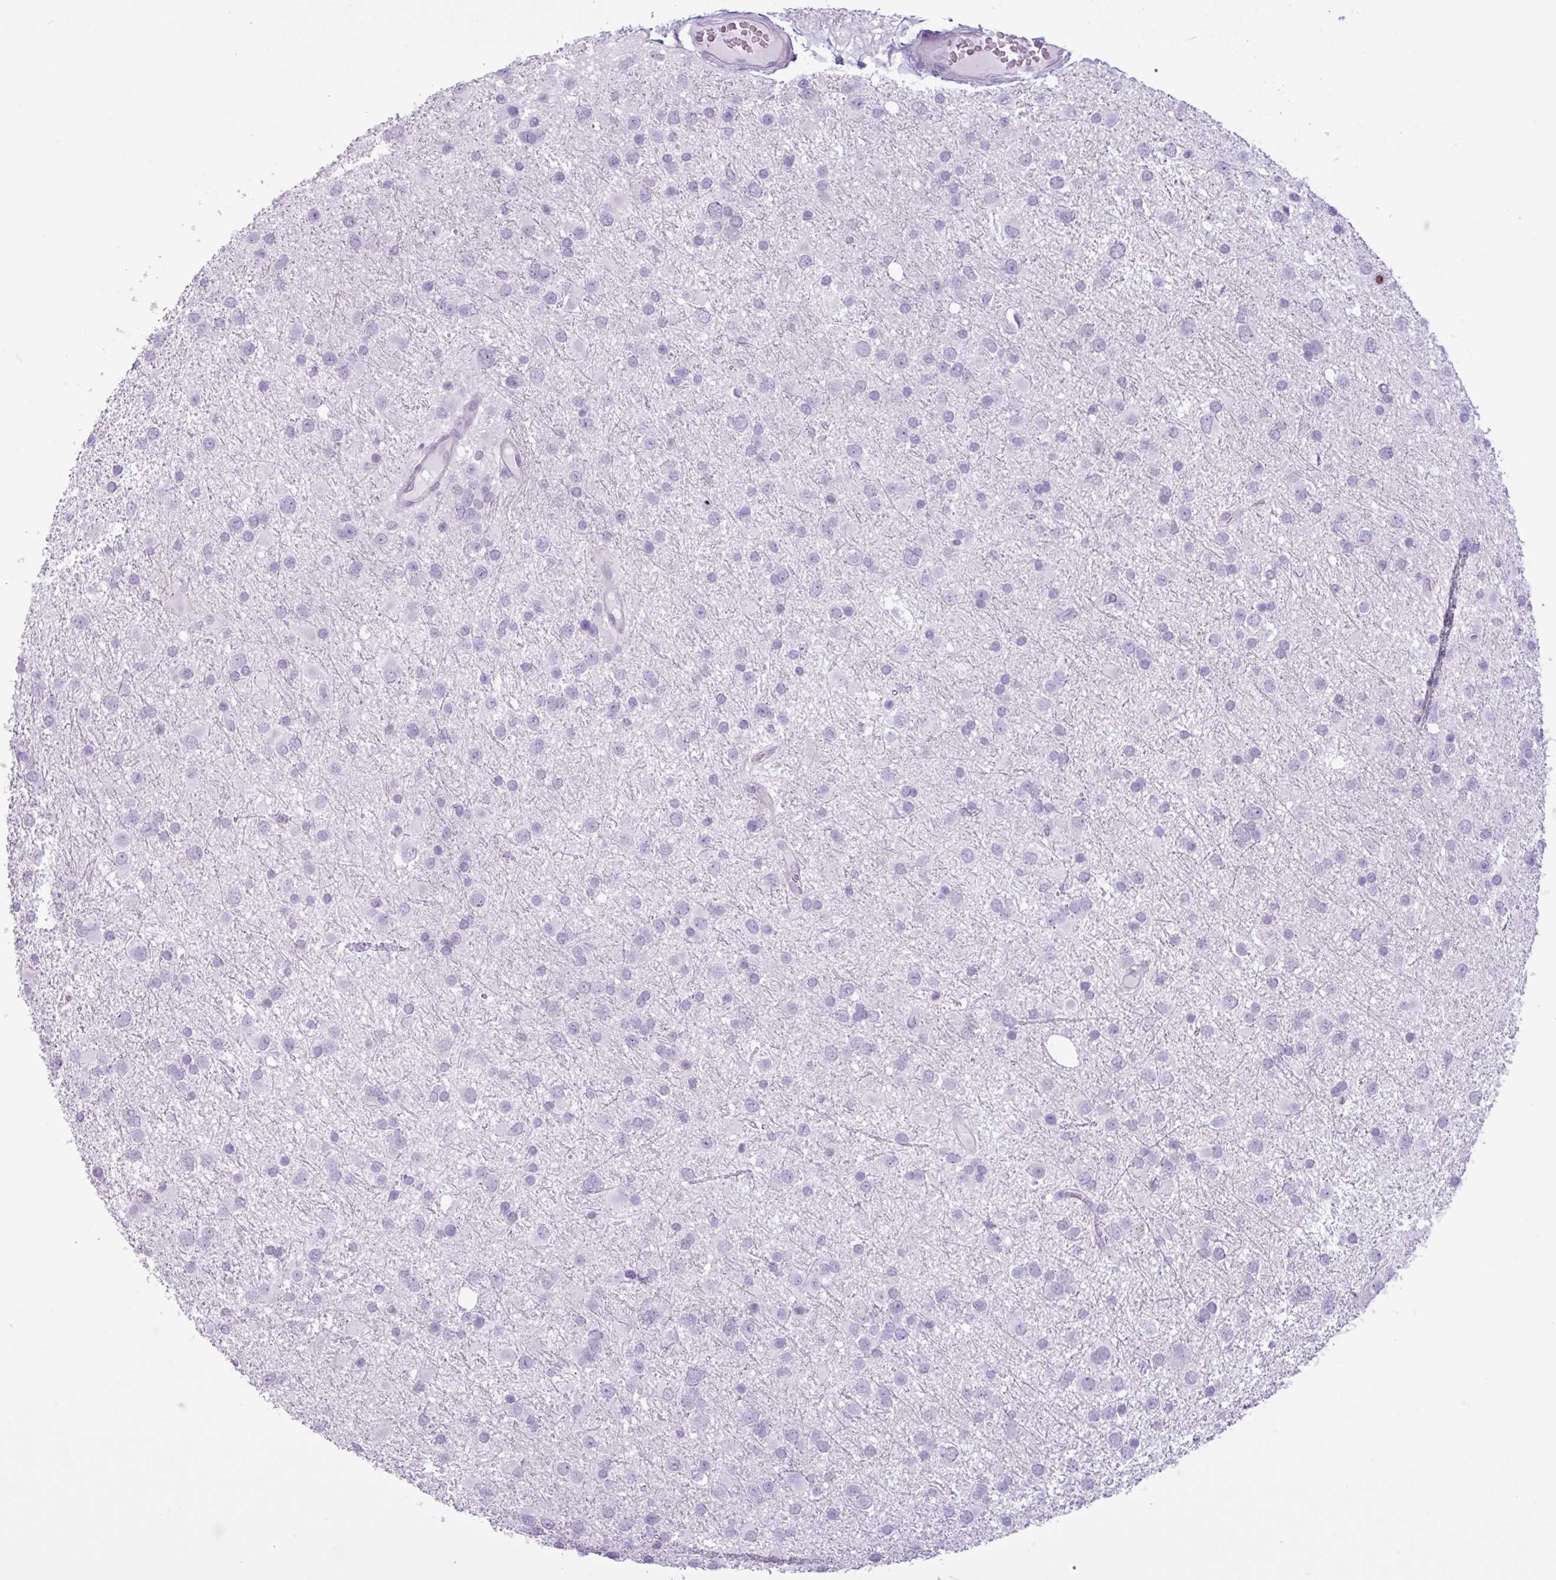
{"staining": {"intensity": "negative", "quantity": "none", "location": "none"}, "tissue": "glioma", "cell_type": "Tumor cells", "image_type": "cancer", "snomed": [{"axis": "morphology", "description": "Glioma, malignant, Low grade"}, {"axis": "topography", "description": "Brain"}], "caption": "IHC histopathology image of neoplastic tissue: glioma stained with DAB (3,3'-diaminobenzidine) reveals no significant protein positivity in tumor cells.", "gene": "TMEM178A", "patient": {"sex": "female", "age": 32}}